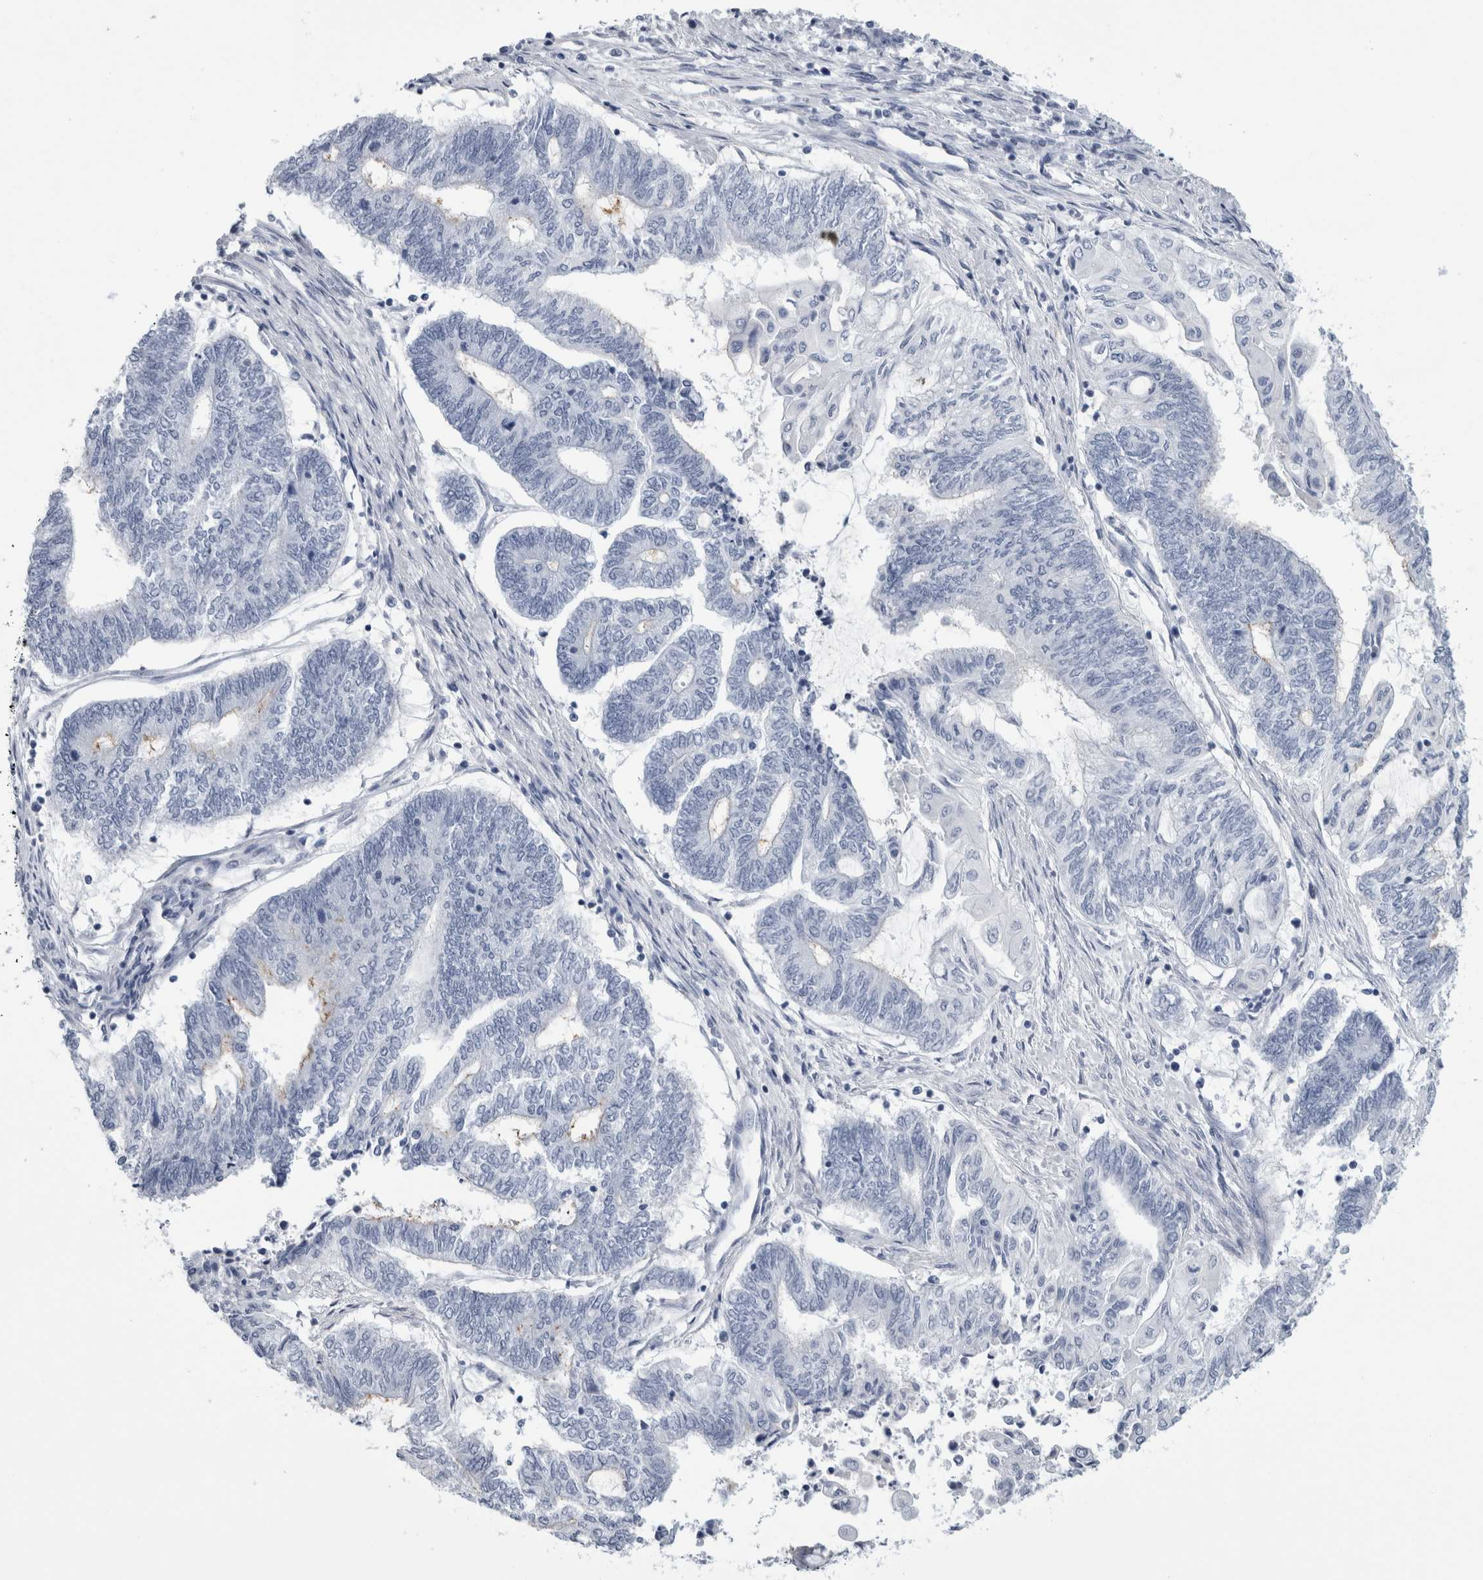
{"staining": {"intensity": "negative", "quantity": "none", "location": "none"}, "tissue": "endometrial cancer", "cell_type": "Tumor cells", "image_type": "cancer", "snomed": [{"axis": "morphology", "description": "Adenocarcinoma, NOS"}, {"axis": "topography", "description": "Uterus"}, {"axis": "topography", "description": "Endometrium"}], "caption": "IHC of endometrial cancer shows no positivity in tumor cells.", "gene": "ANKFY1", "patient": {"sex": "female", "age": 70}}